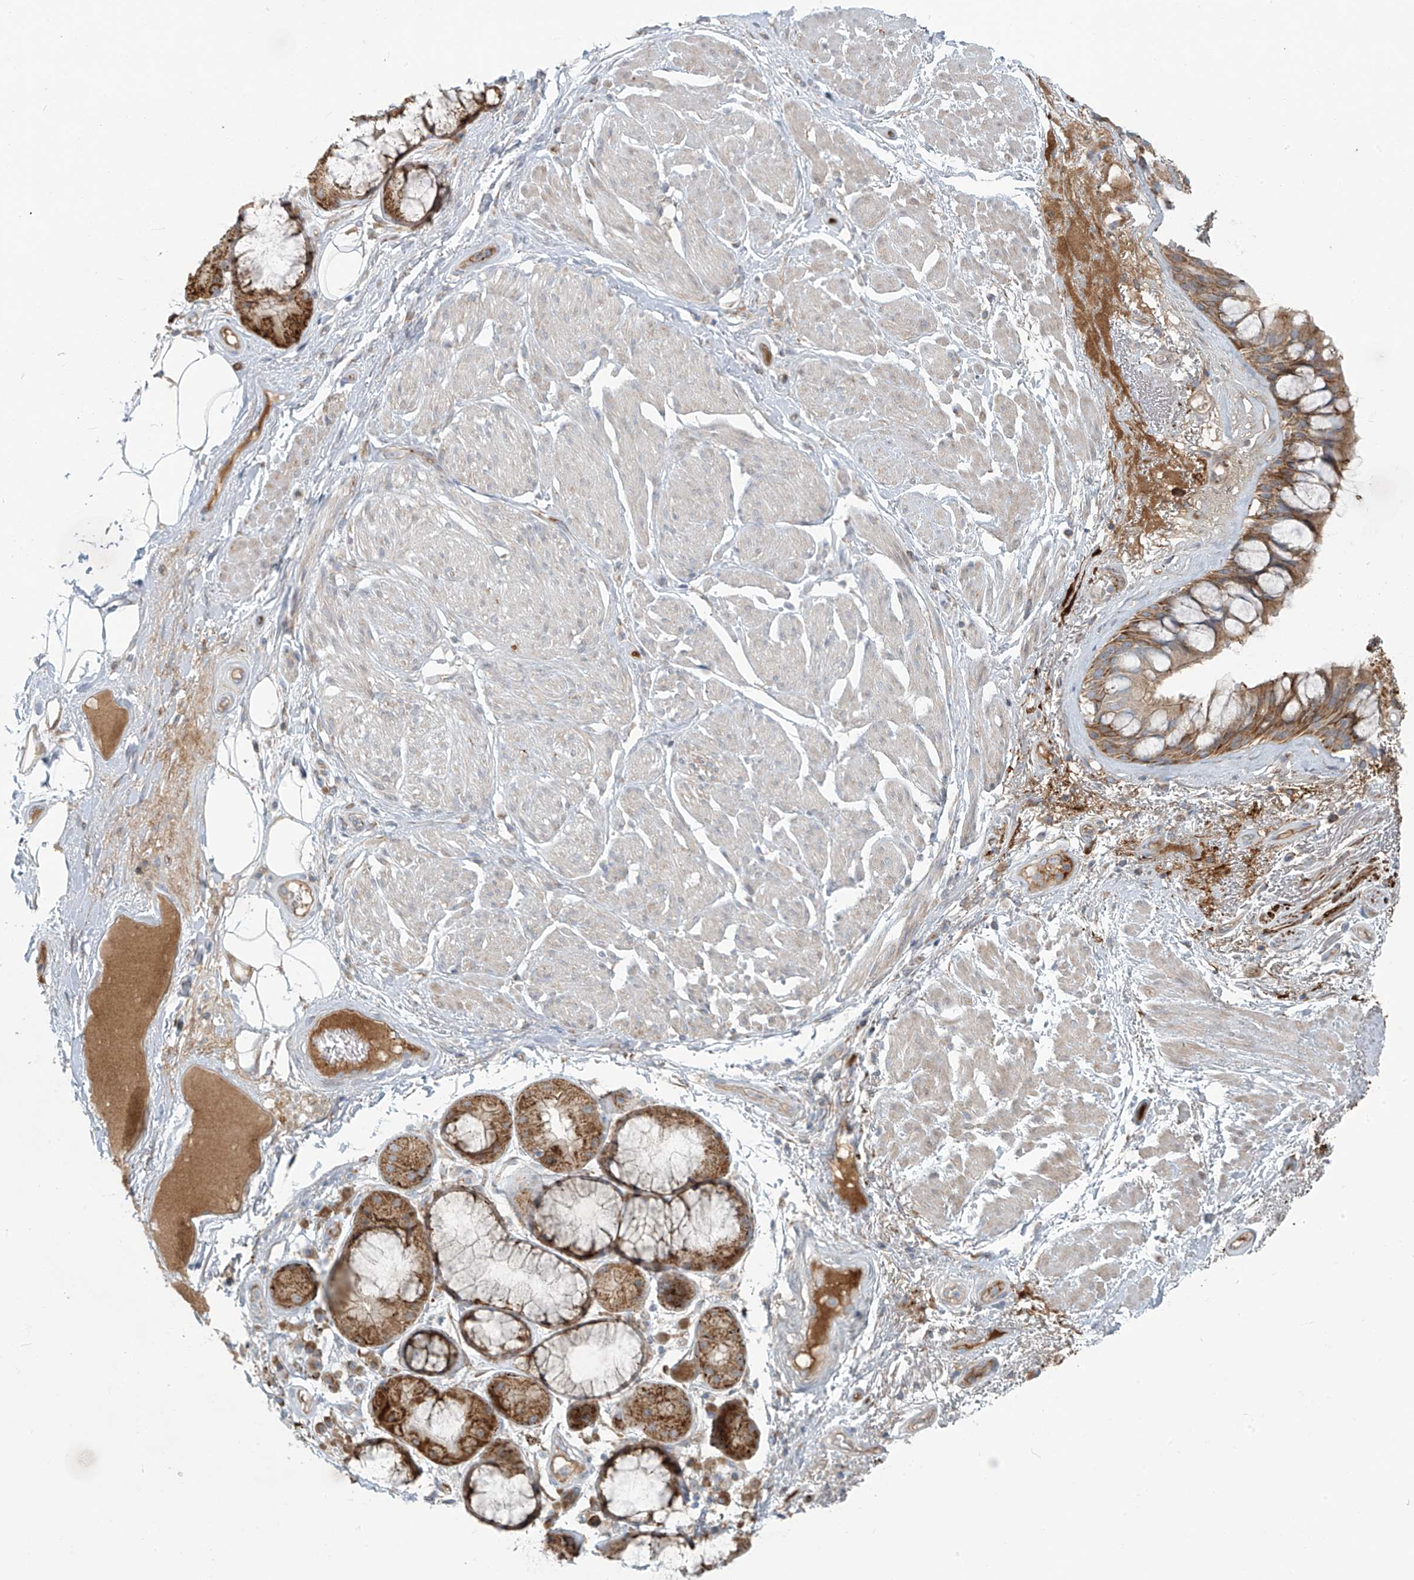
{"staining": {"intensity": "weak", "quantity": "25%-75%", "location": "cytoplasmic/membranous"}, "tissue": "adipose tissue", "cell_type": "Adipocytes", "image_type": "normal", "snomed": [{"axis": "morphology", "description": "Normal tissue, NOS"}, {"axis": "topography", "description": "Bronchus"}], "caption": "Immunohistochemical staining of normal adipose tissue demonstrates low levels of weak cytoplasmic/membranous expression in about 25%-75% of adipocytes. Nuclei are stained in blue.", "gene": "LZTS3", "patient": {"sex": "male", "age": 66}}